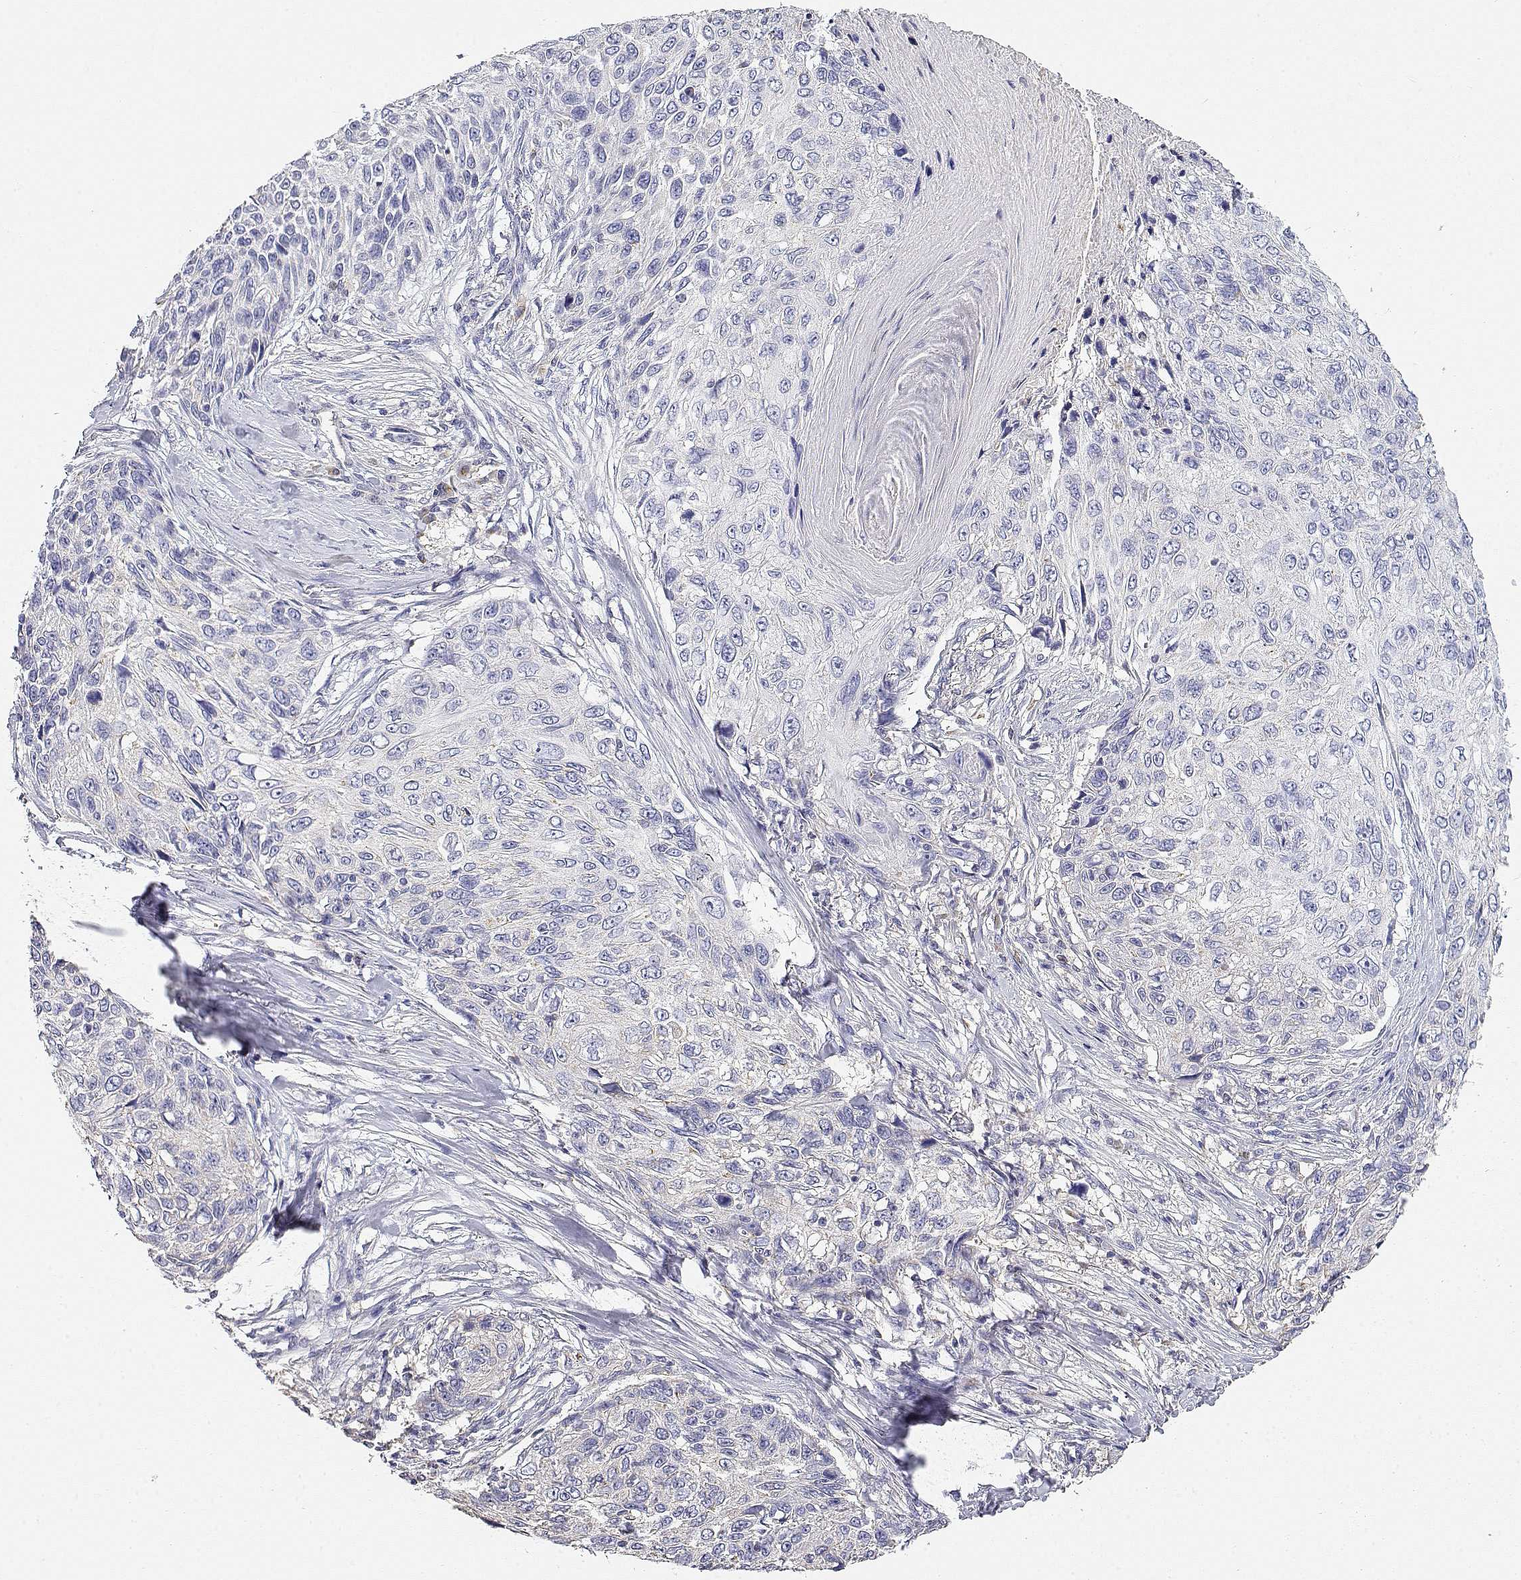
{"staining": {"intensity": "negative", "quantity": "none", "location": "none"}, "tissue": "skin cancer", "cell_type": "Tumor cells", "image_type": "cancer", "snomed": [{"axis": "morphology", "description": "Squamous cell carcinoma, NOS"}, {"axis": "topography", "description": "Skin"}], "caption": "Image shows no significant protein positivity in tumor cells of skin squamous cell carcinoma. (Immunohistochemistry (ihc), brightfield microscopy, high magnification).", "gene": "ADA", "patient": {"sex": "male", "age": 92}}